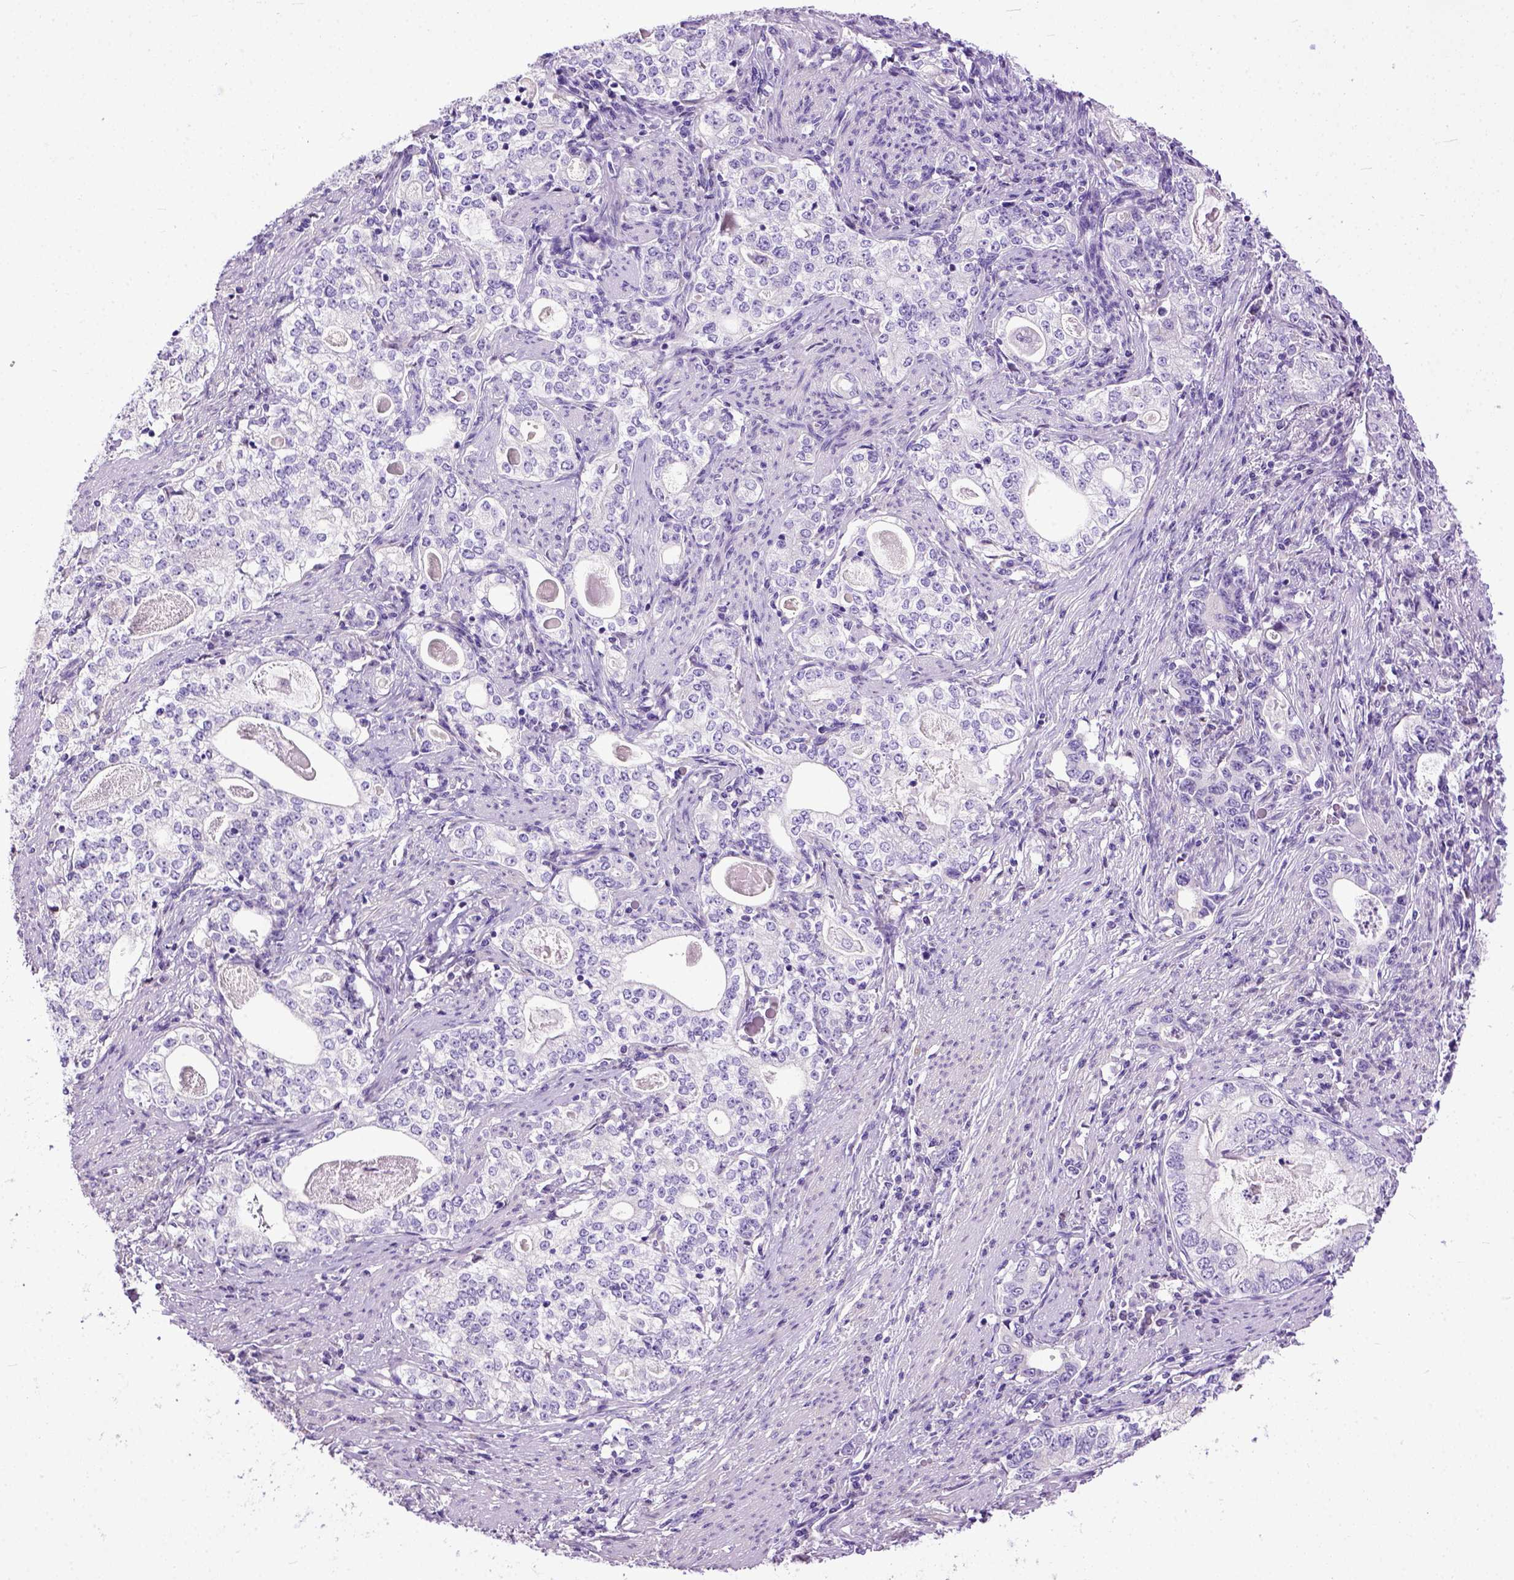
{"staining": {"intensity": "negative", "quantity": "none", "location": "none"}, "tissue": "stomach cancer", "cell_type": "Tumor cells", "image_type": "cancer", "snomed": [{"axis": "morphology", "description": "Adenocarcinoma, NOS"}, {"axis": "topography", "description": "Stomach, lower"}], "caption": "This is an immunohistochemistry (IHC) photomicrograph of human adenocarcinoma (stomach). There is no expression in tumor cells.", "gene": "CRB1", "patient": {"sex": "female", "age": 72}}